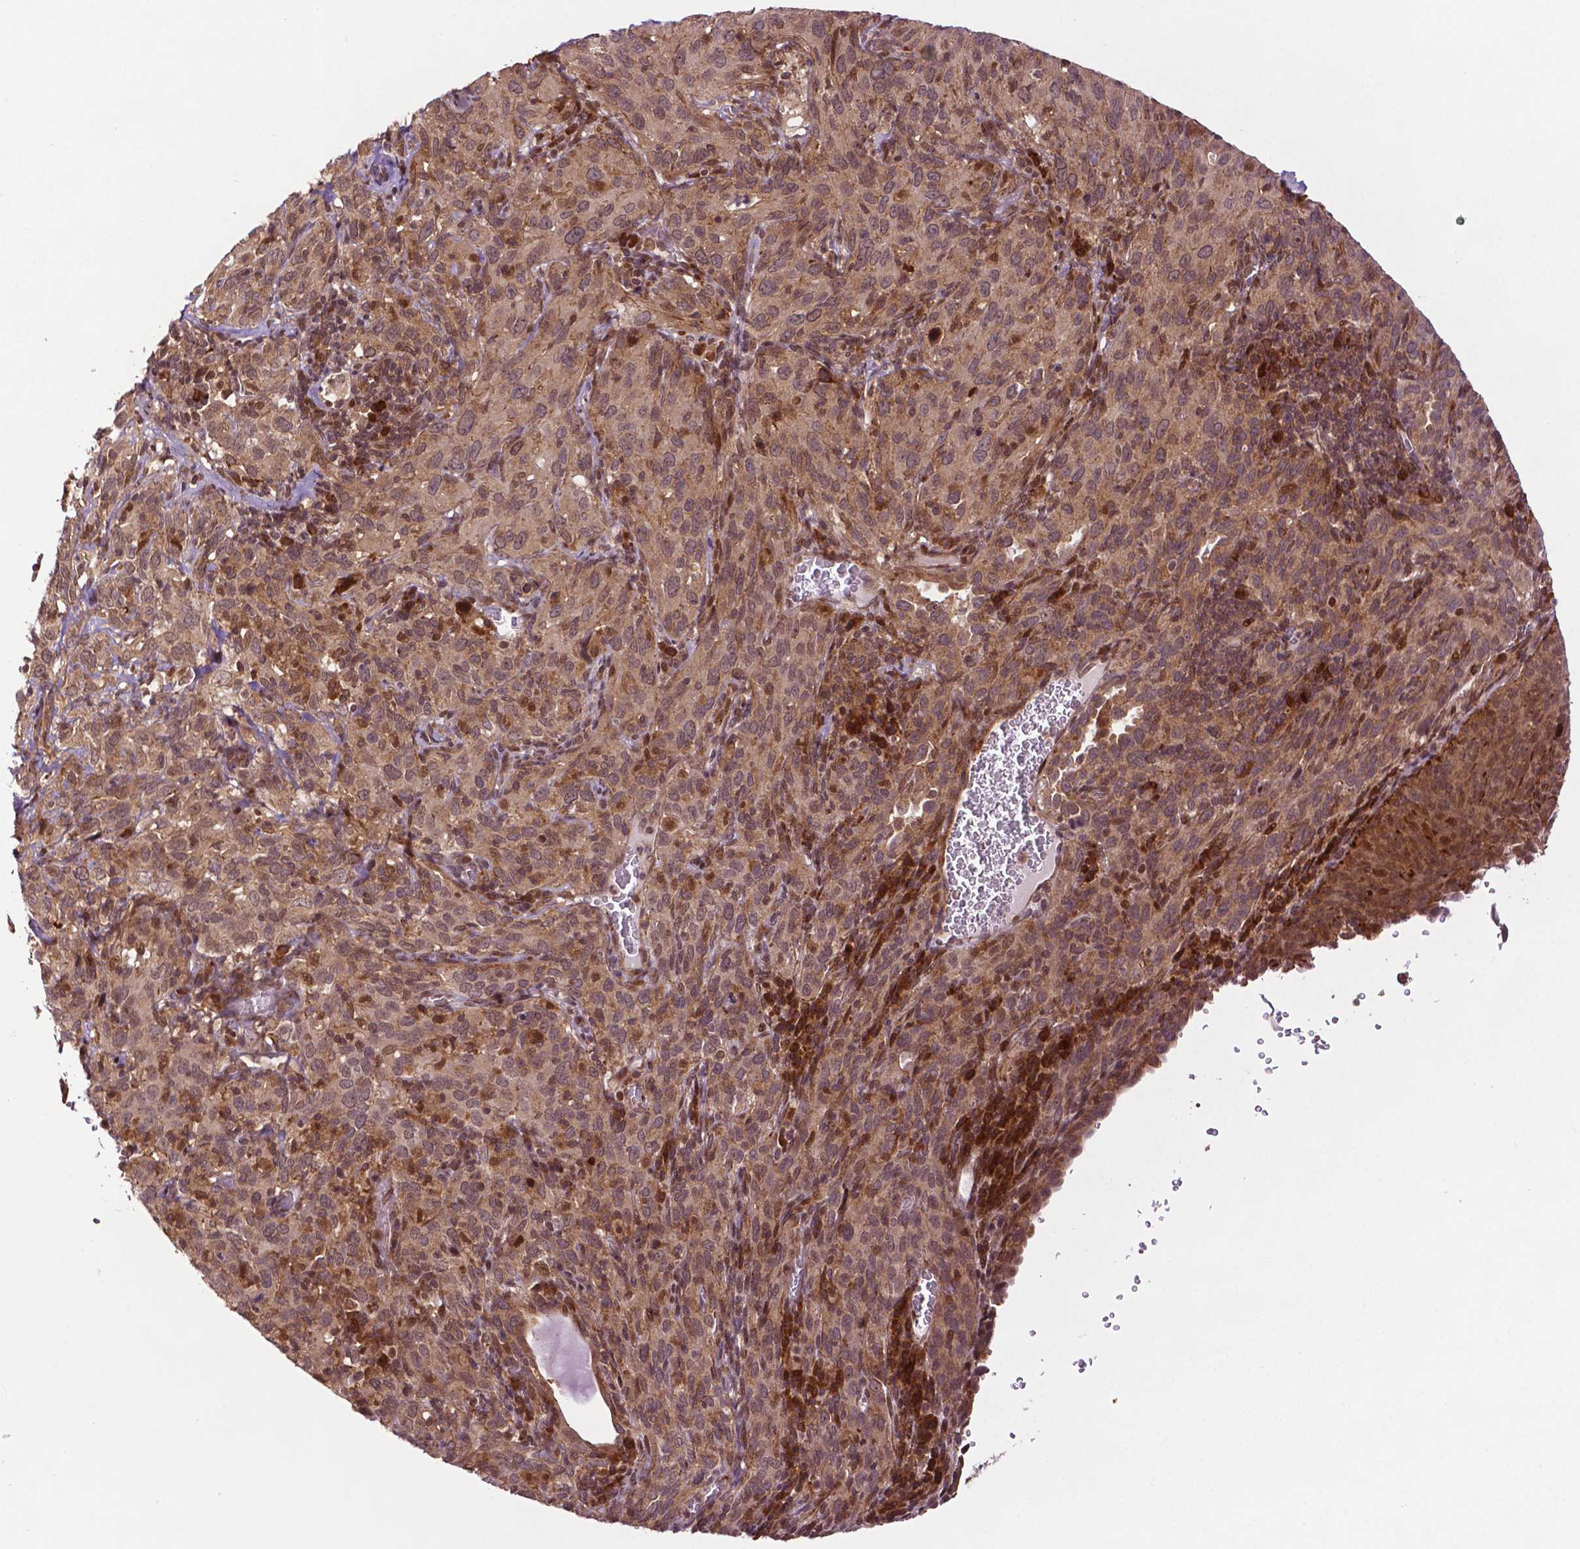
{"staining": {"intensity": "weak", "quantity": ">75%", "location": "cytoplasmic/membranous,nuclear"}, "tissue": "cervical cancer", "cell_type": "Tumor cells", "image_type": "cancer", "snomed": [{"axis": "morphology", "description": "Normal tissue, NOS"}, {"axis": "morphology", "description": "Squamous cell carcinoma, NOS"}, {"axis": "topography", "description": "Cervix"}], "caption": "The micrograph reveals a brown stain indicating the presence of a protein in the cytoplasmic/membranous and nuclear of tumor cells in cervical cancer. (DAB IHC, brown staining for protein, blue staining for nuclei).", "gene": "TMX2", "patient": {"sex": "female", "age": 51}}